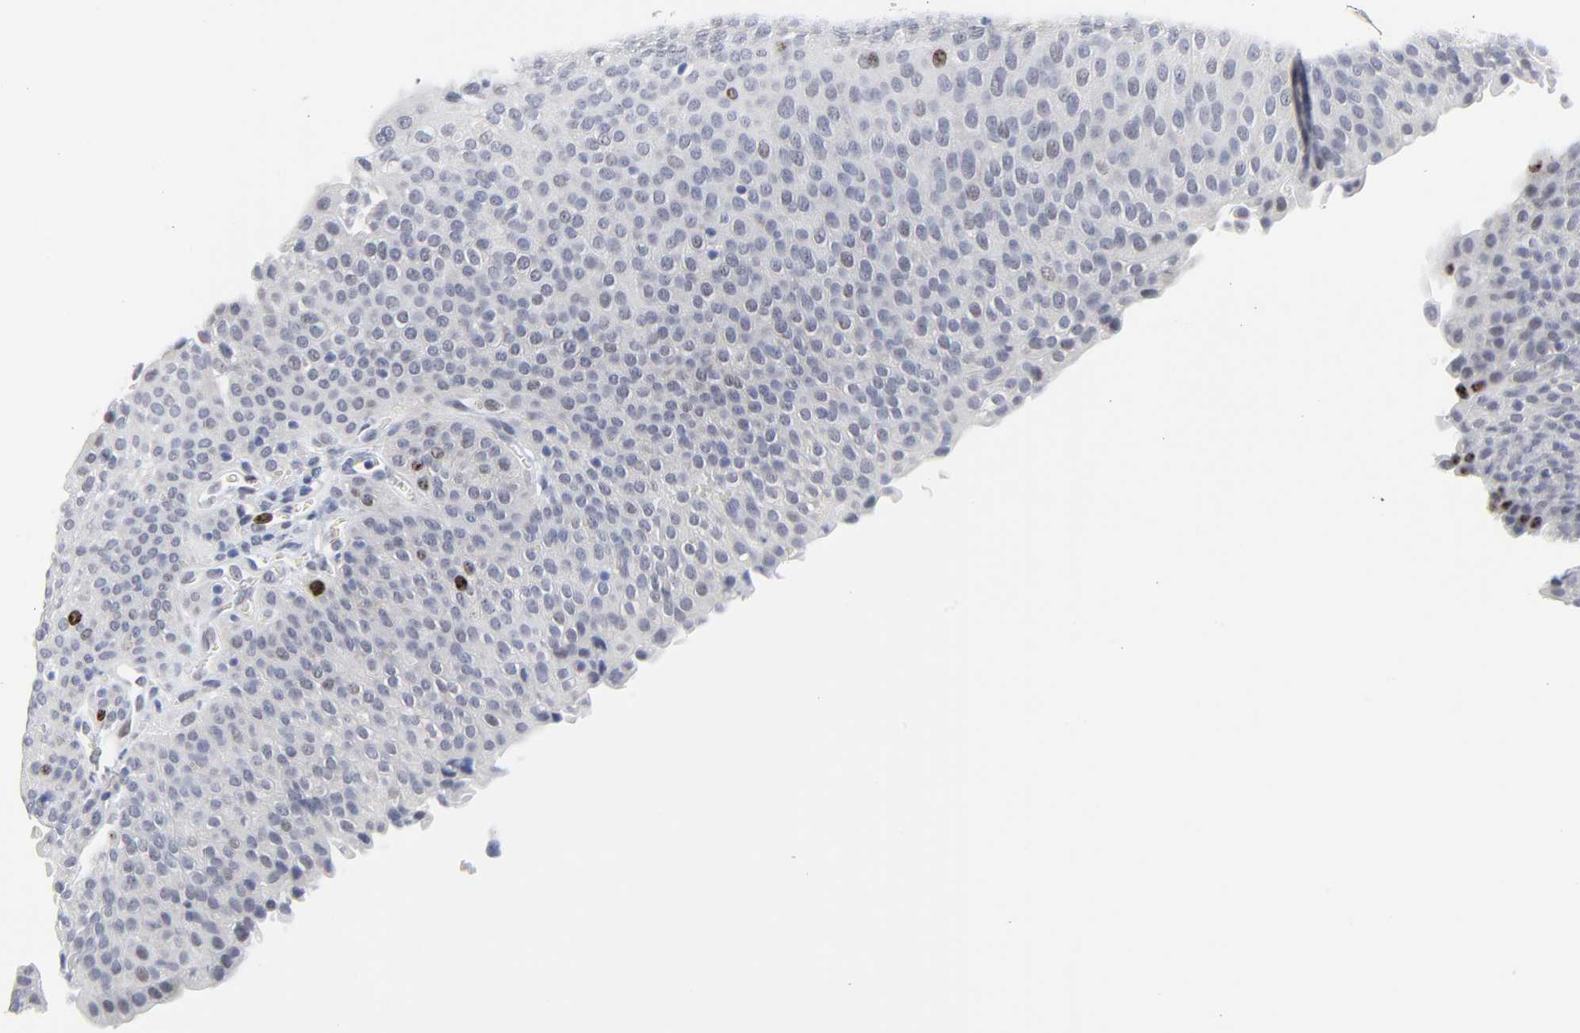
{"staining": {"intensity": "moderate", "quantity": "<25%", "location": "nuclear"}, "tissue": "urinary bladder", "cell_type": "Urothelial cells", "image_type": "normal", "snomed": [{"axis": "morphology", "description": "Normal tissue, NOS"}, {"axis": "morphology", "description": "Dysplasia, NOS"}, {"axis": "topography", "description": "Urinary bladder"}], "caption": "The image exhibits immunohistochemical staining of unremarkable urinary bladder. There is moderate nuclear staining is appreciated in about <25% of urothelial cells.", "gene": "ZNF589", "patient": {"sex": "male", "age": 35}}